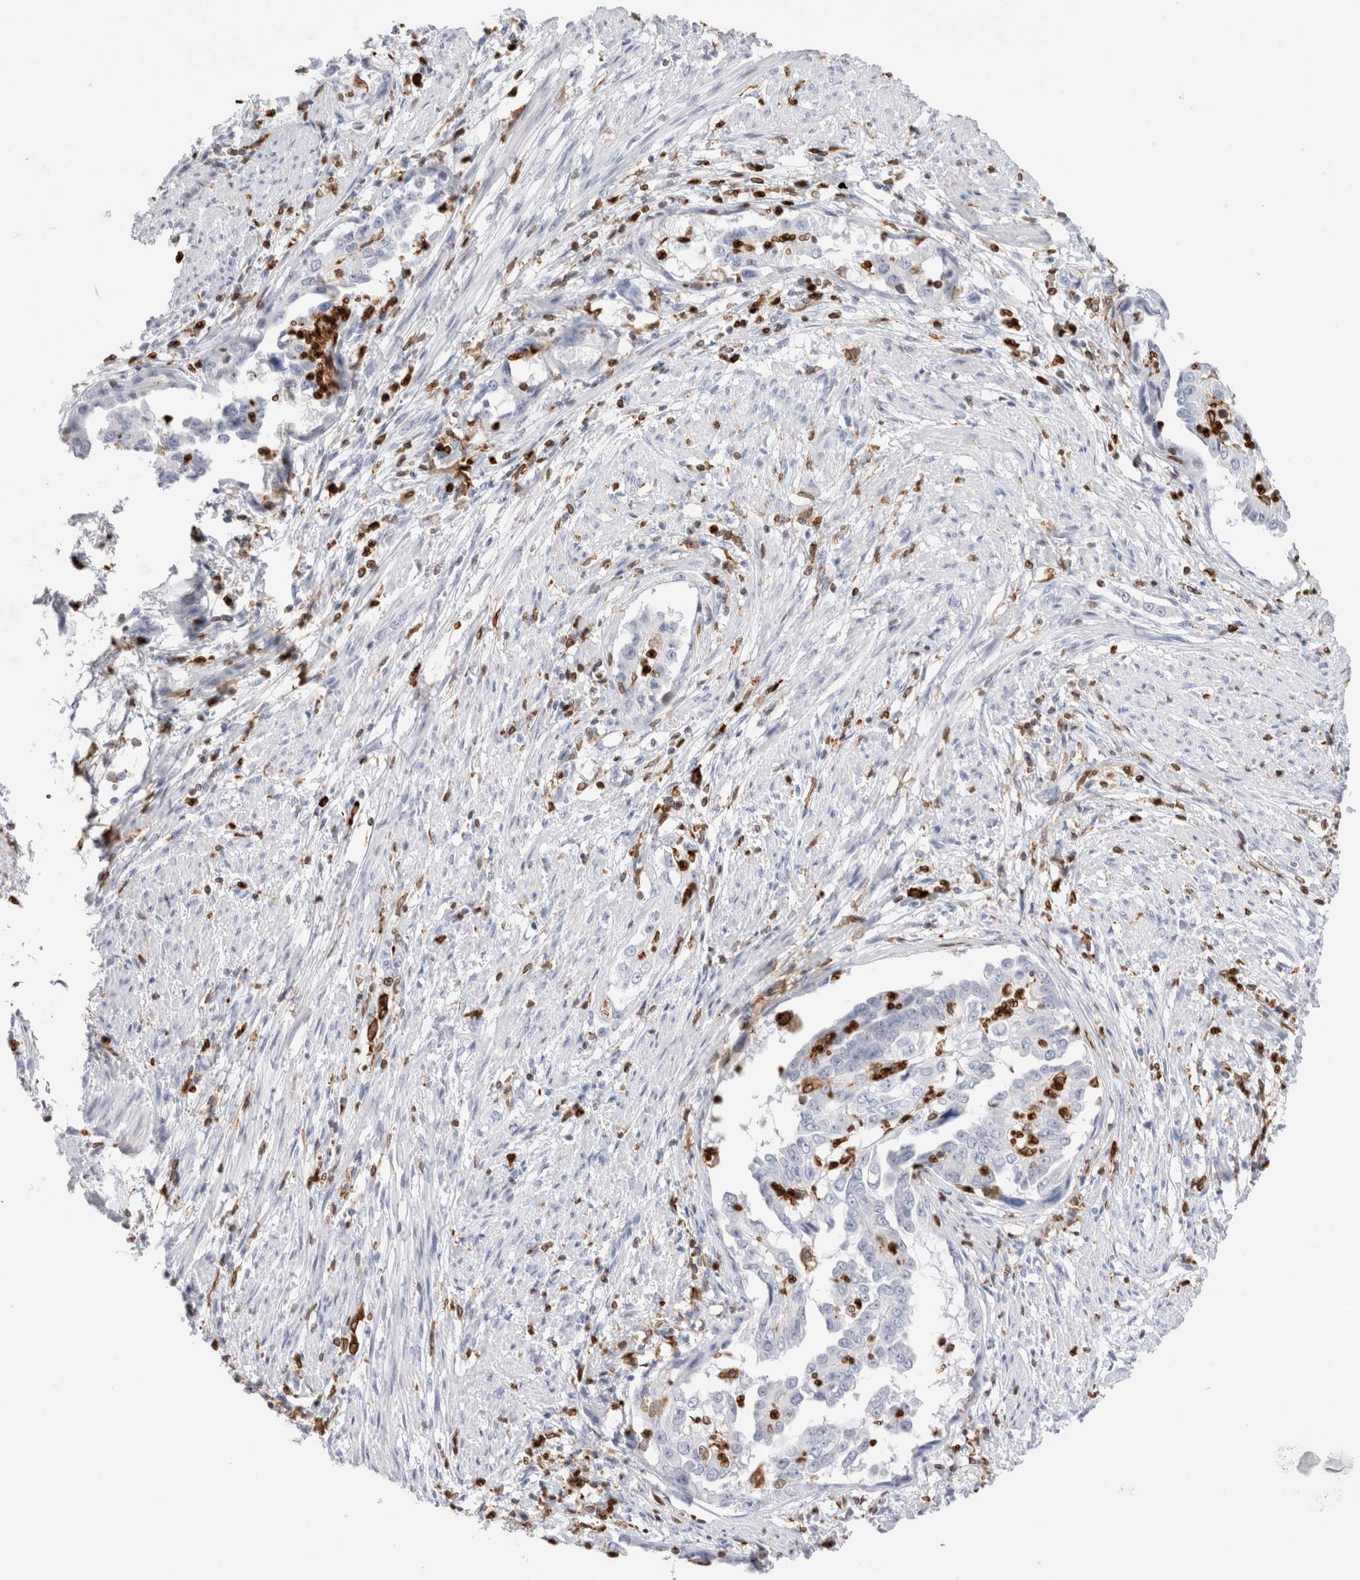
{"staining": {"intensity": "negative", "quantity": "none", "location": "none"}, "tissue": "endometrial cancer", "cell_type": "Tumor cells", "image_type": "cancer", "snomed": [{"axis": "morphology", "description": "Adenocarcinoma, NOS"}, {"axis": "topography", "description": "Endometrium"}], "caption": "Human adenocarcinoma (endometrial) stained for a protein using immunohistochemistry shows no positivity in tumor cells.", "gene": "ALOX5AP", "patient": {"sex": "female", "age": 85}}